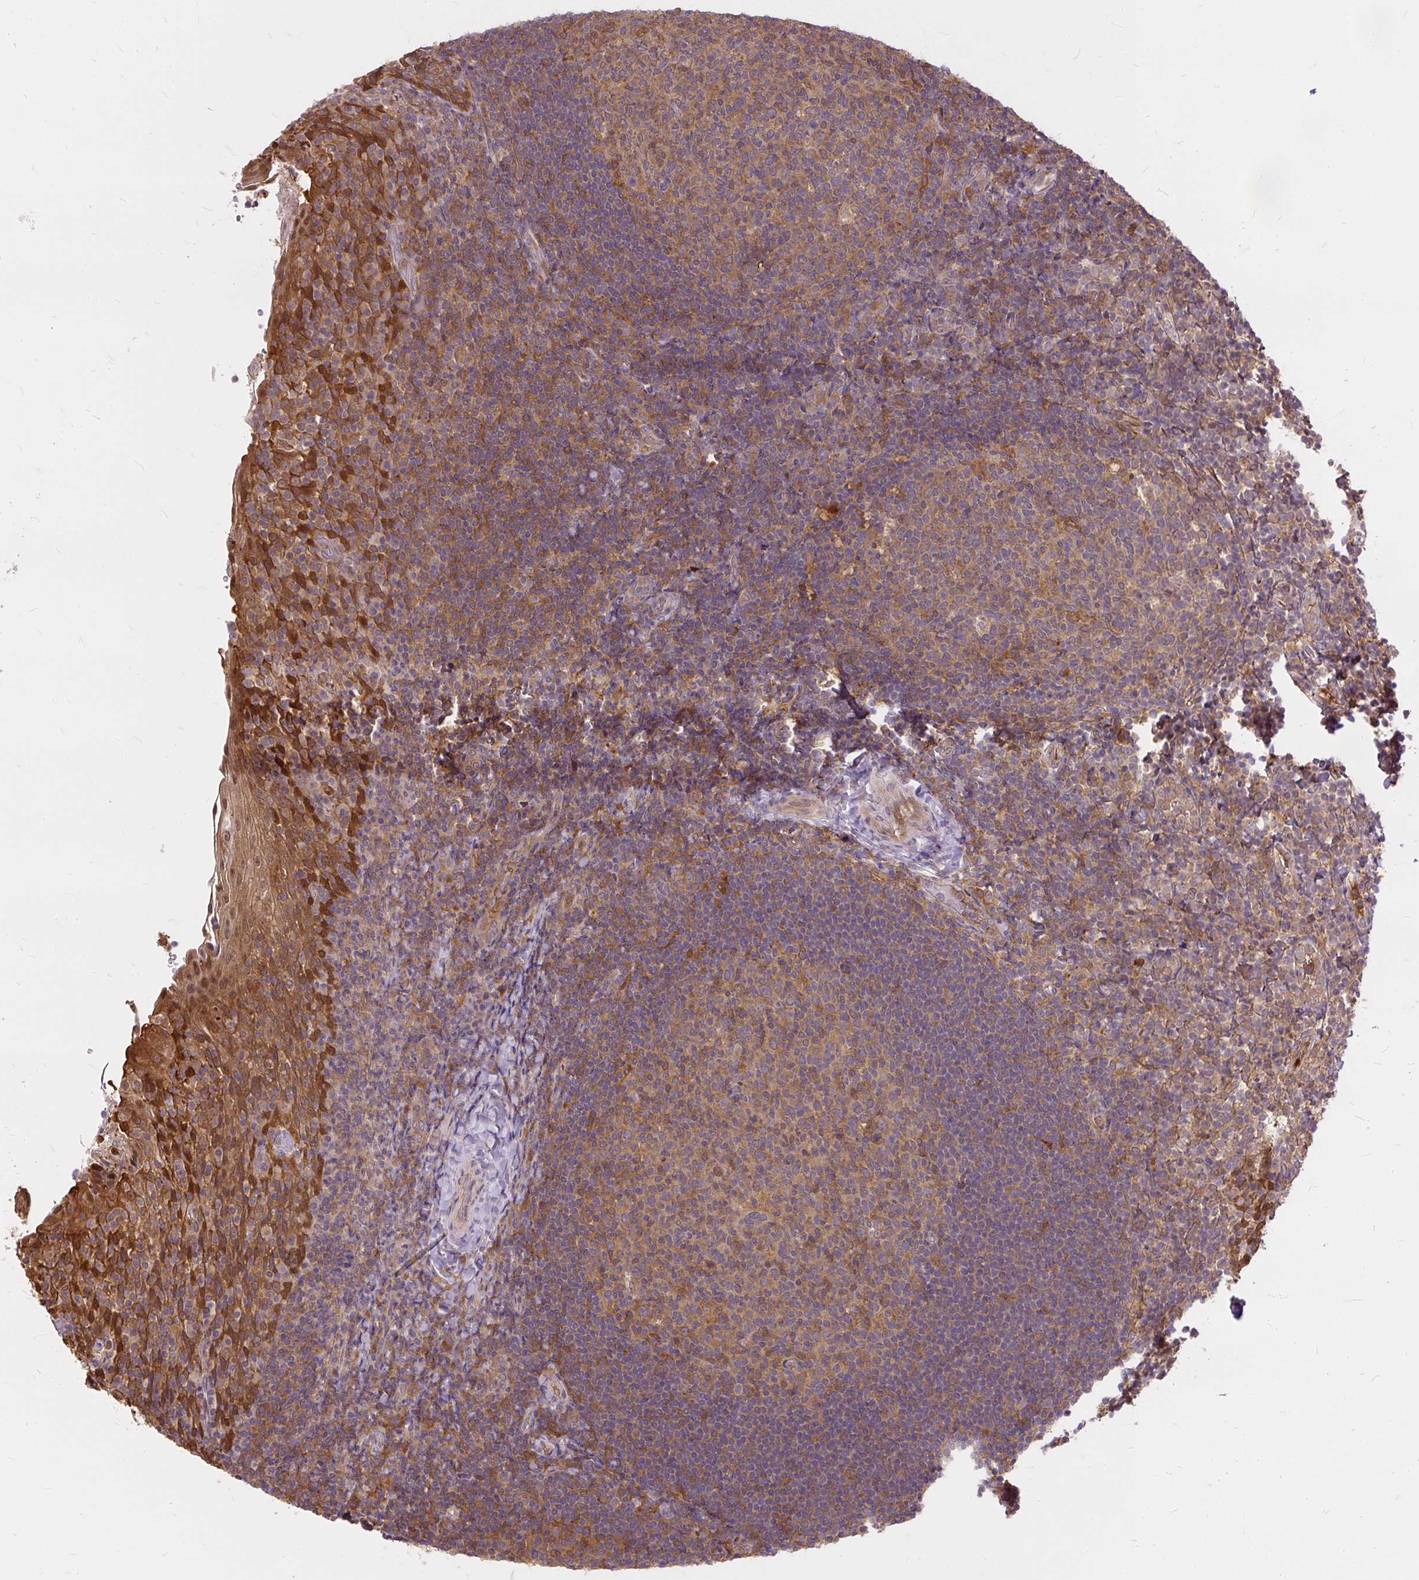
{"staining": {"intensity": "moderate", "quantity": ">75%", "location": "cytoplasmic/membranous"}, "tissue": "tonsil", "cell_type": "Germinal center cells", "image_type": "normal", "snomed": [{"axis": "morphology", "description": "Normal tissue, NOS"}, {"axis": "topography", "description": "Tonsil"}], "caption": "Approximately >75% of germinal center cells in benign human tonsil exhibit moderate cytoplasmic/membranous protein expression as visualized by brown immunohistochemical staining.", "gene": "AP5S1", "patient": {"sex": "female", "age": 10}}